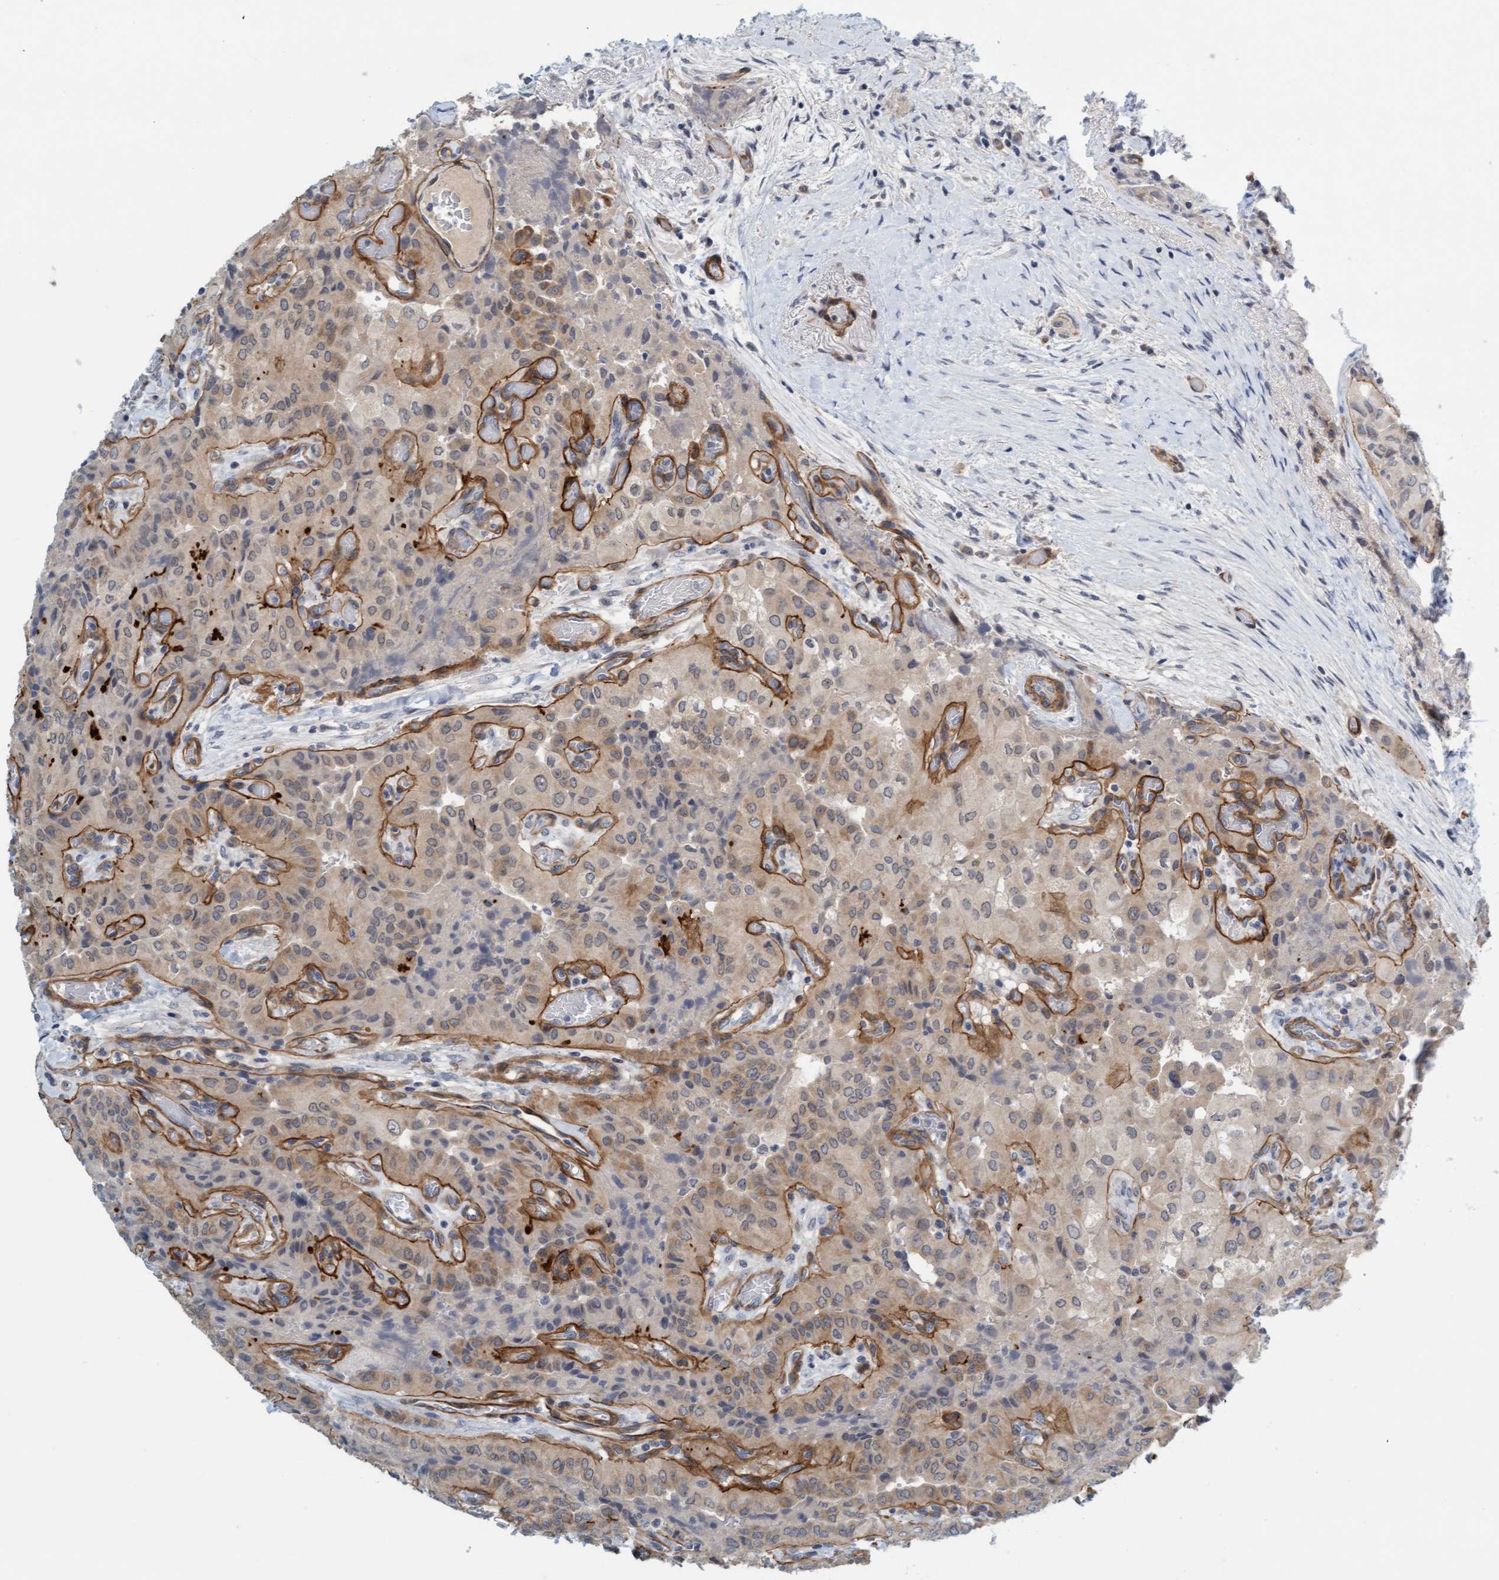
{"staining": {"intensity": "moderate", "quantity": ">75%", "location": "cytoplasmic/membranous"}, "tissue": "thyroid cancer", "cell_type": "Tumor cells", "image_type": "cancer", "snomed": [{"axis": "morphology", "description": "Papillary adenocarcinoma, NOS"}, {"axis": "topography", "description": "Thyroid gland"}], "caption": "Immunohistochemical staining of thyroid papillary adenocarcinoma demonstrates medium levels of moderate cytoplasmic/membranous protein staining in approximately >75% of tumor cells. (DAB = brown stain, brightfield microscopy at high magnification).", "gene": "TSTD2", "patient": {"sex": "female", "age": 59}}